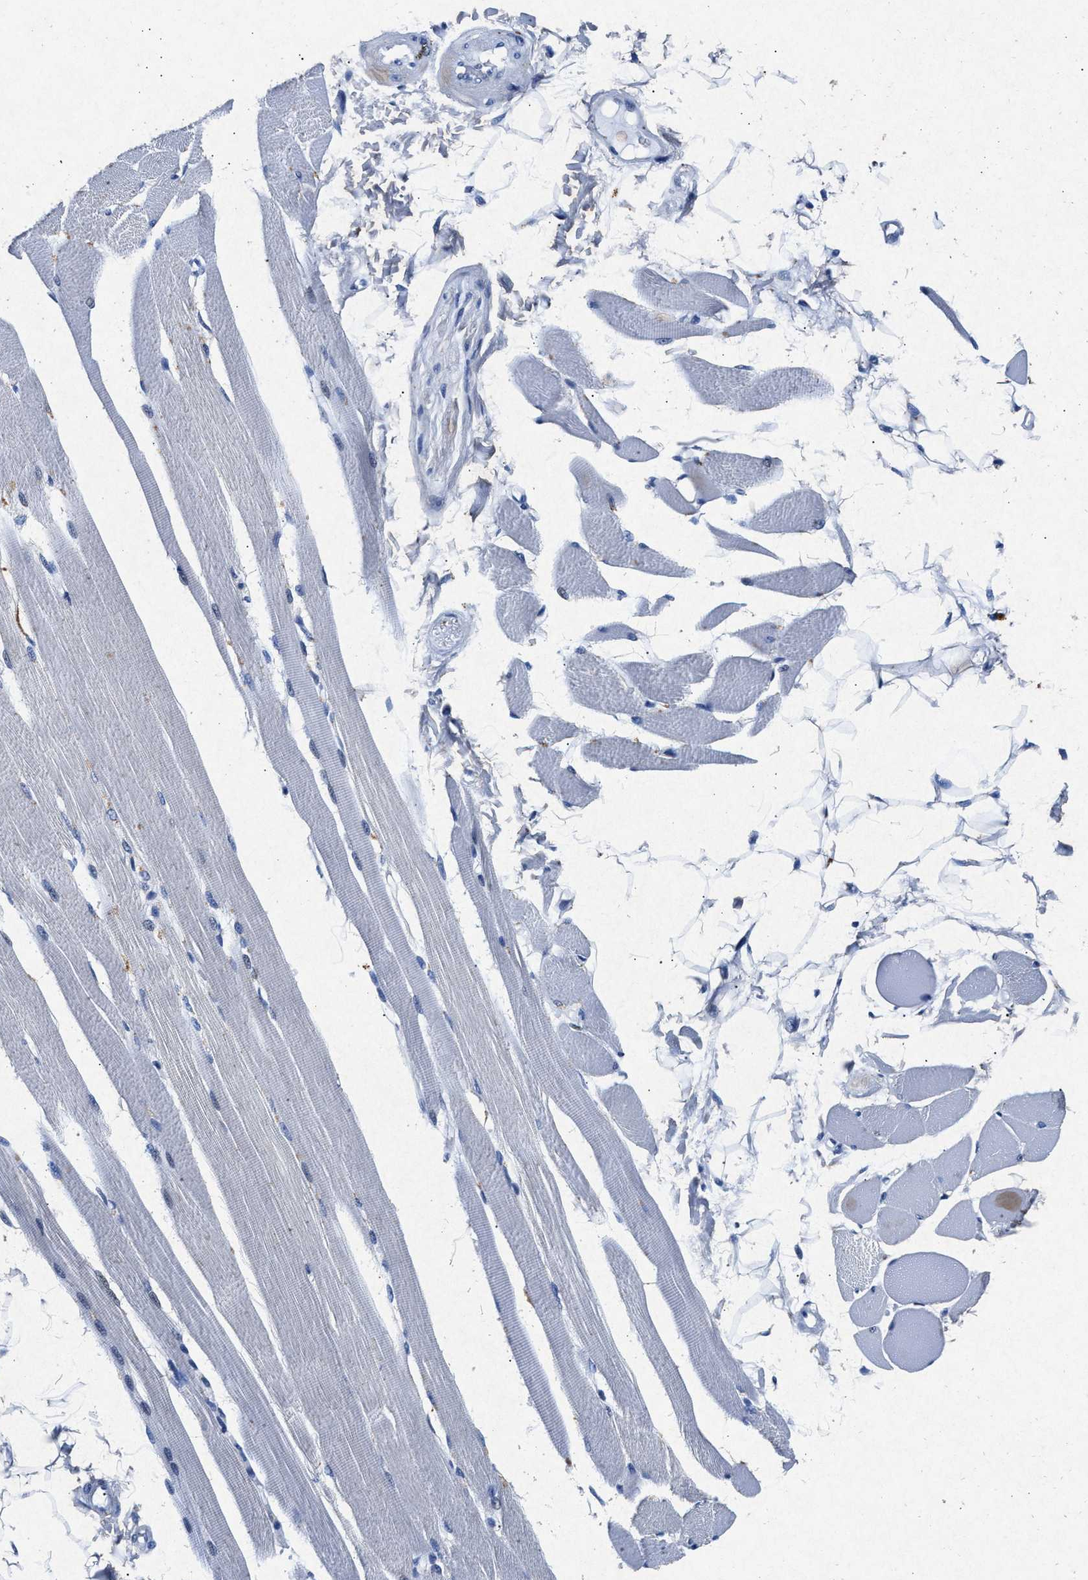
{"staining": {"intensity": "negative", "quantity": "none", "location": "none"}, "tissue": "skeletal muscle", "cell_type": "Myocytes", "image_type": "normal", "snomed": [{"axis": "morphology", "description": "Normal tissue, NOS"}, {"axis": "topography", "description": "Skeletal muscle"}, {"axis": "topography", "description": "Peripheral nerve tissue"}], "caption": "IHC photomicrograph of benign human skeletal muscle stained for a protein (brown), which displays no expression in myocytes.", "gene": "MAP6", "patient": {"sex": "female", "age": 84}}